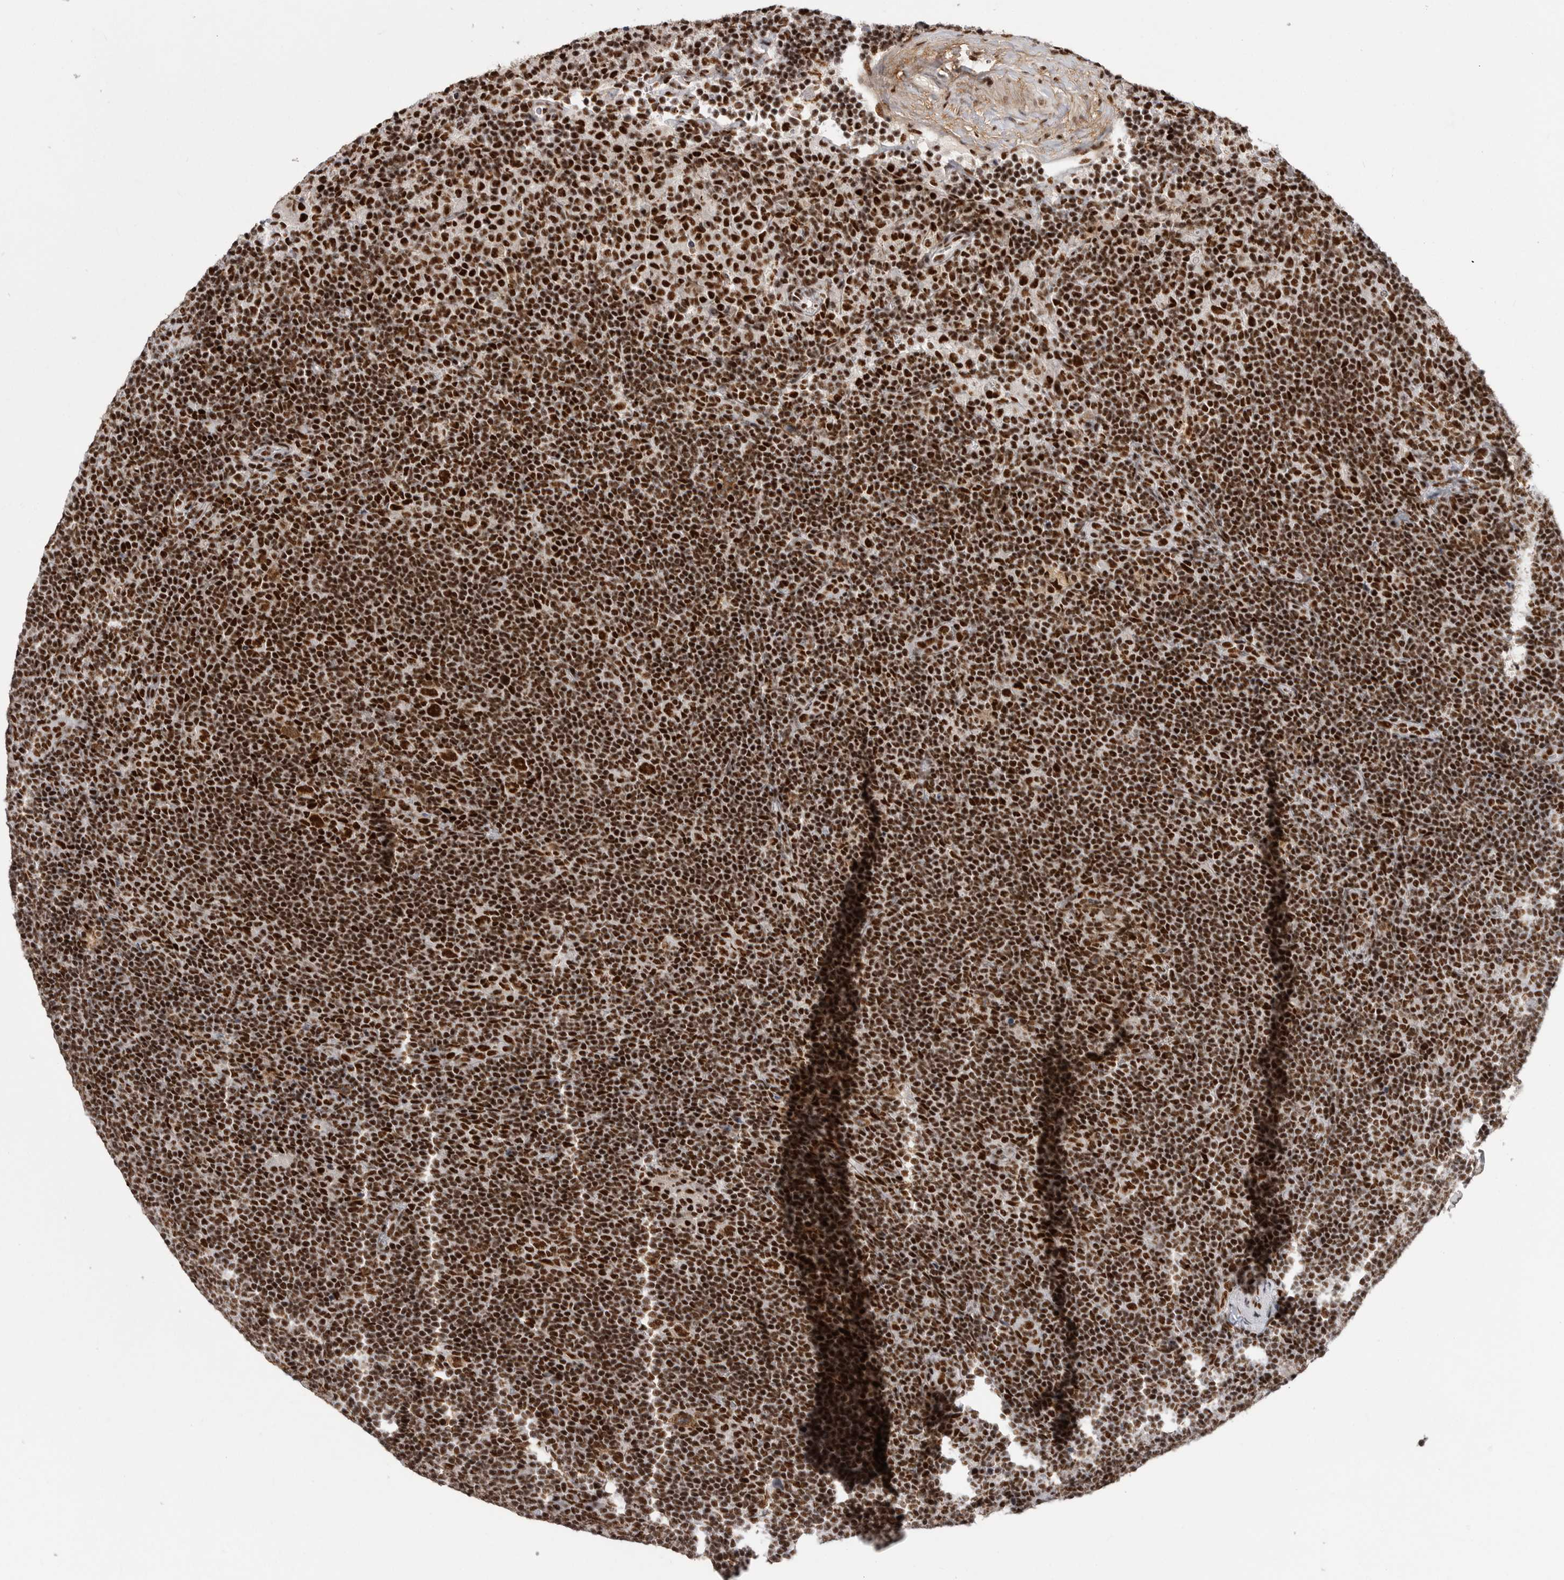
{"staining": {"intensity": "strong", "quantity": ">75%", "location": "nuclear"}, "tissue": "lymphoma", "cell_type": "Tumor cells", "image_type": "cancer", "snomed": [{"axis": "morphology", "description": "Hodgkin's disease, NOS"}, {"axis": "topography", "description": "Lymph node"}], "caption": "A high-resolution histopathology image shows immunohistochemistry staining of Hodgkin's disease, which displays strong nuclear expression in about >75% of tumor cells. The staining was performed using DAB (3,3'-diaminobenzidine), with brown indicating positive protein expression. Nuclei are stained blue with hematoxylin.", "gene": "PPP1R8", "patient": {"sex": "female", "age": 57}}